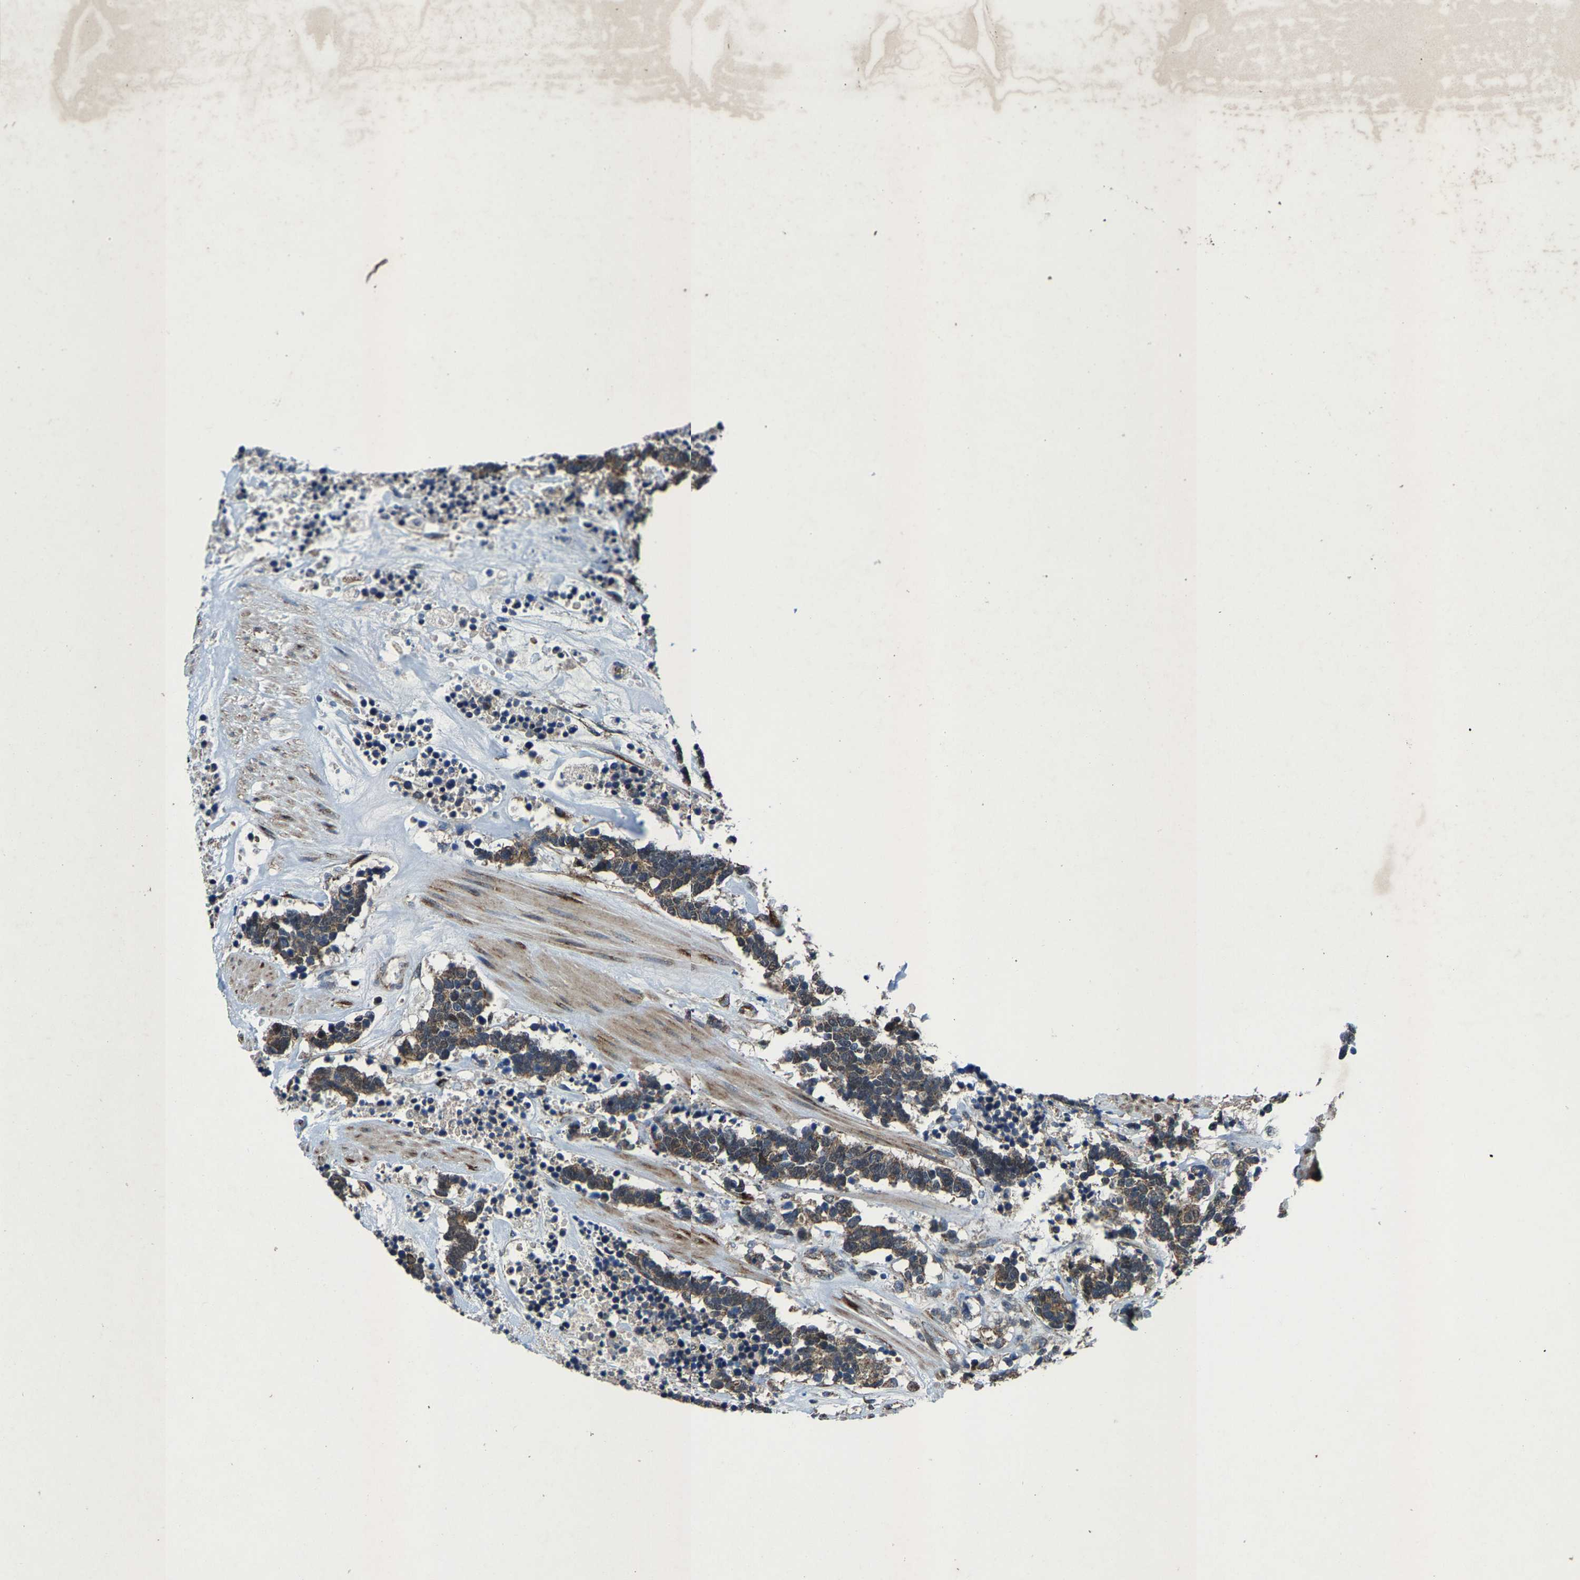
{"staining": {"intensity": "moderate", "quantity": ">75%", "location": "cytoplasmic/membranous"}, "tissue": "carcinoid", "cell_type": "Tumor cells", "image_type": "cancer", "snomed": [{"axis": "morphology", "description": "Carcinoma, NOS"}, {"axis": "morphology", "description": "Carcinoid, malignant, NOS"}, {"axis": "topography", "description": "Urinary bladder"}], "caption": "There is medium levels of moderate cytoplasmic/membranous staining in tumor cells of carcinoma, as demonstrated by immunohistochemical staining (brown color).", "gene": "PDP1", "patient": {"sex": "male", "age": 57}}